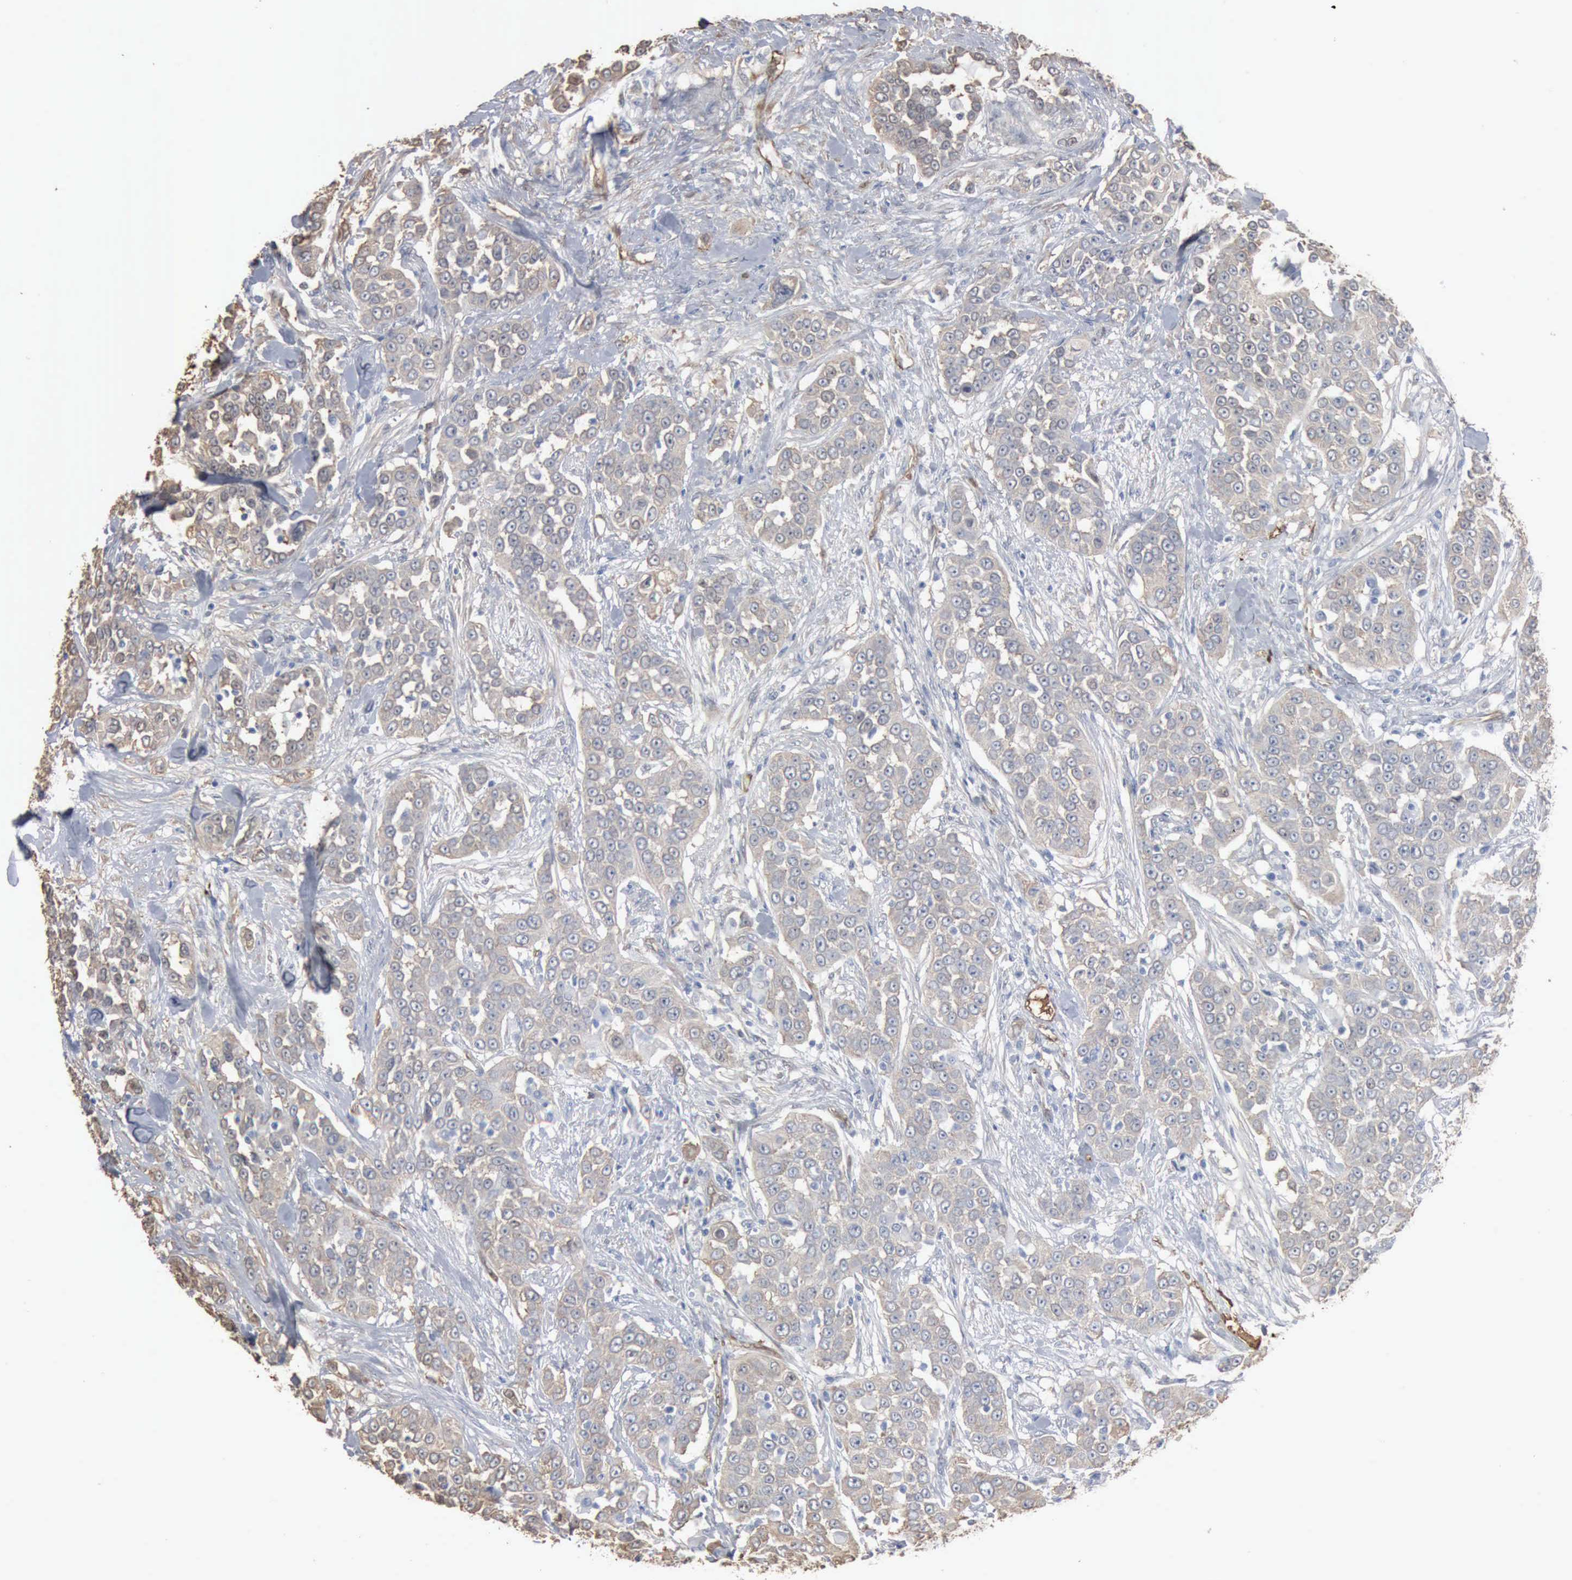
{"staining": {"intensity": "weak", "quantity": ">75%", "location": "cytoplasmic/membranous"}, "tissue": "urothelial cancer", "cell_type": "Tumor cells", "image_type": "cancer", "snomed": [{"axis": "morphology", "description": "Urothelial carcinoma, High grade"}, {"axis": "topography", "description": "Urinary bladder"}], "caption": "Urothelial carcinoma (high-grade) was stained to show a protein in brown. There is low levels of weak cytoplasmic/membranous positivity in about >75% of tumor cells.", "gene": "FSCN1", "patient": {"sex": "female", "age": 80}}